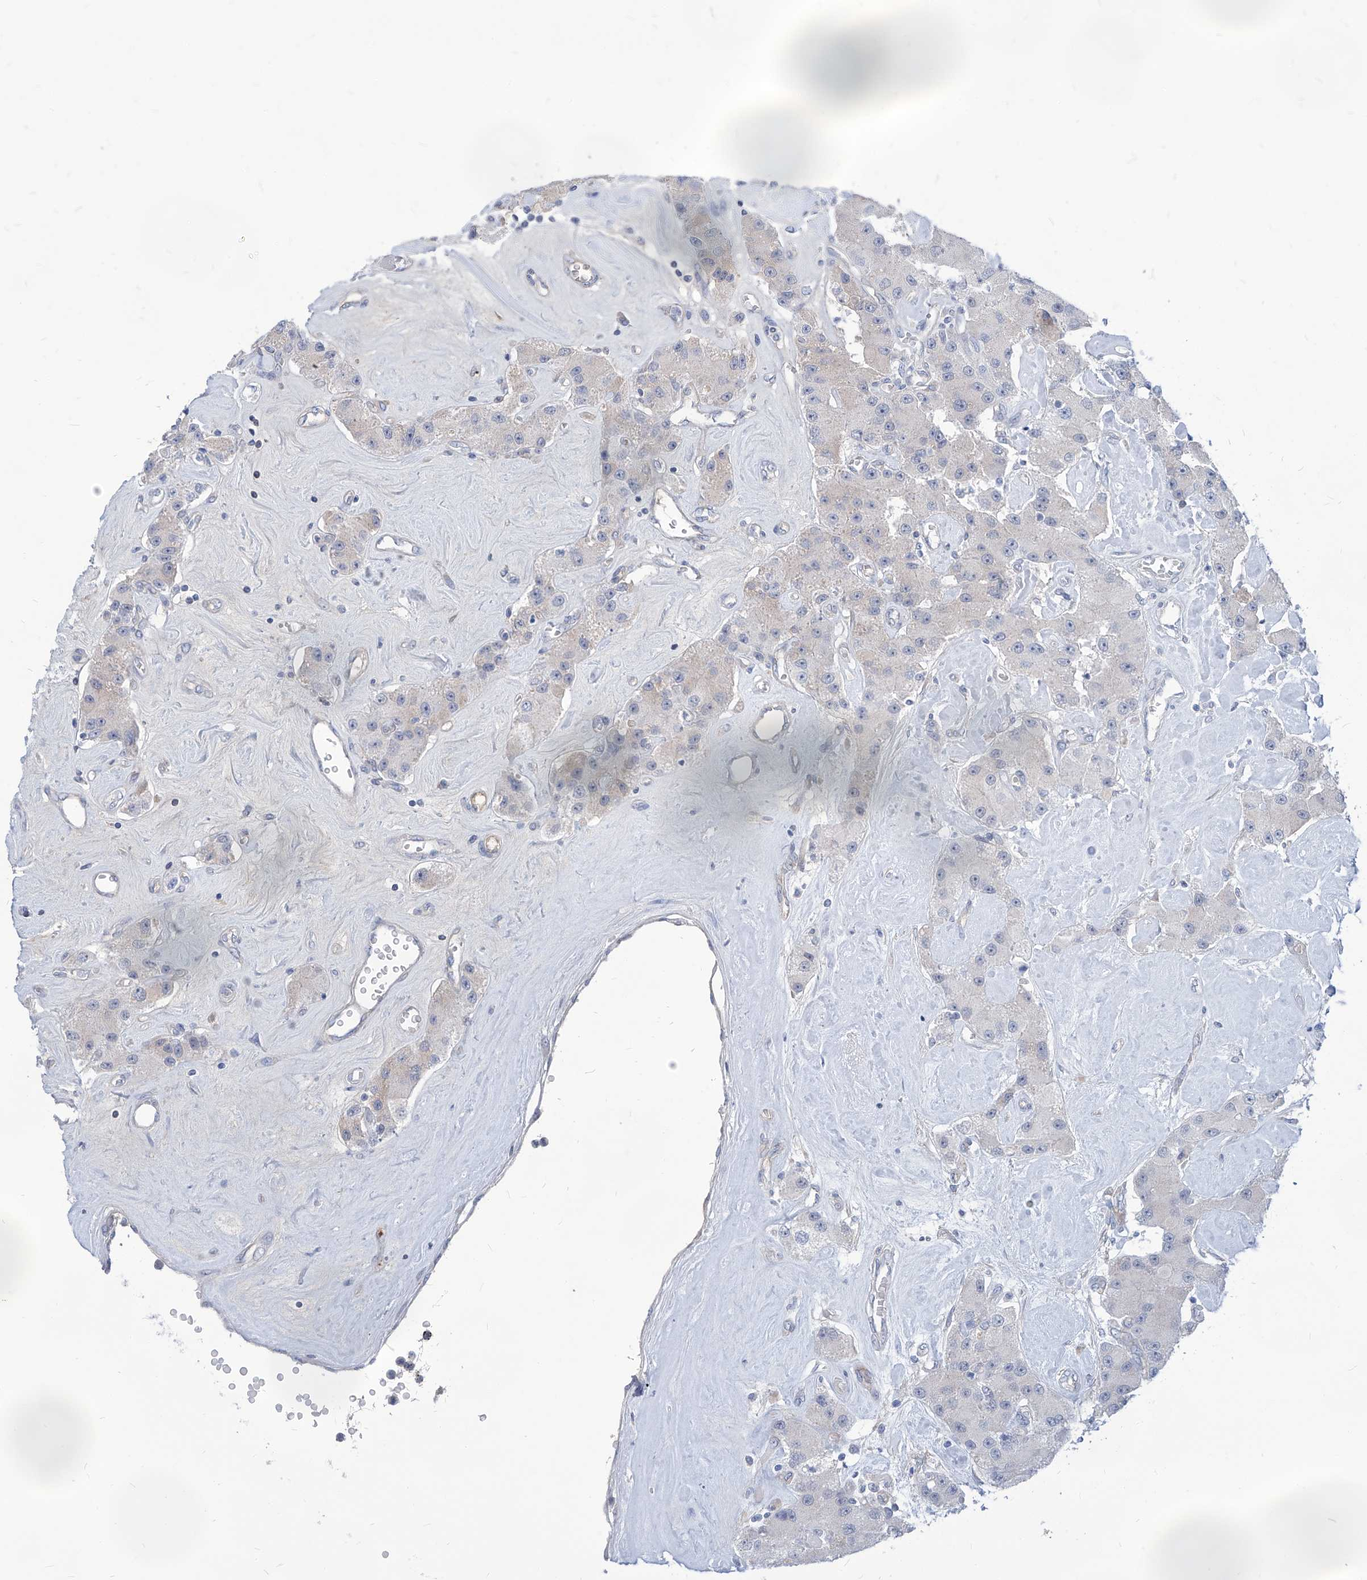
{"staining": {"intensity": "negative", "quantity": "none", "location": "none"}, "tissue": "carcinoid", "cell_type": "Tumor cells", "image_type": "cancer", "snomed": [{"axis": "morphology", "description": "Carcinoid, malignant, NOS"}, {"axis": "topography", "description": "Pancreas"}], "caption": "IHC of carcinoid demonstrates no expression in tumor cells. The staining was performed using DAB to visualize the protein expression in brown, while the nuclei were stained in blue with hematoxylin (Magnification: 20x).", "gene": "AKAP10", "patient": {"sex": "male", "age": 41}}